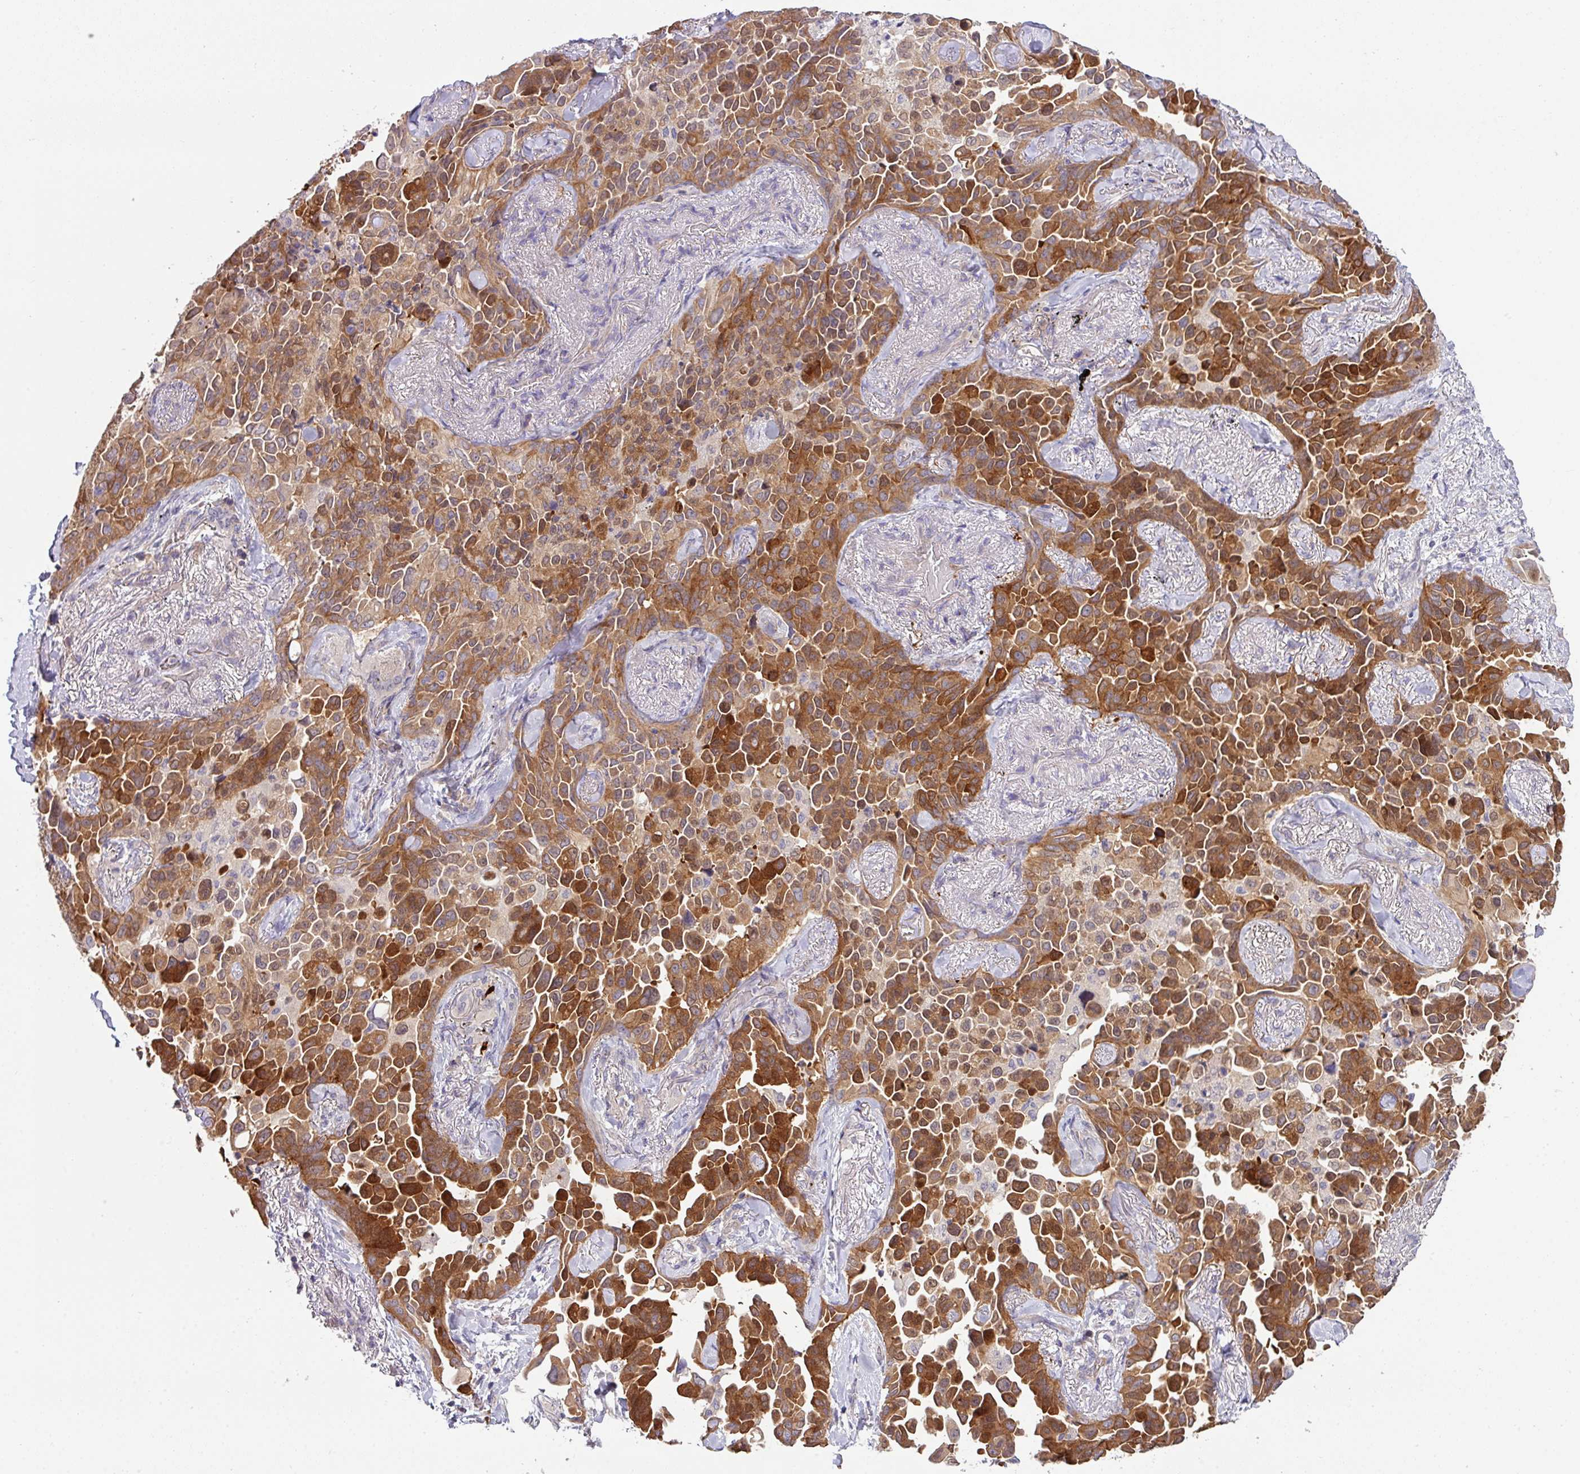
{"staining": {"intensity": "strong", "quantity": ">75%", "location": "cytoplasmic/membranous"}, "tissue": "lung cancer", "cell_type": "Tumor cells", "image_type": "cancer", "snomed": [{"axis": "morphology", "description": "Adenocarcinoma, NOS"}, {"axis": "topography", "description": "Lung"}], "caption": "Immunohistochemical staining of lung cancer exhibits high levels of strong cytoplasmic/membranous positivity in approximately >75% of tumor cells. (IHC, brightfield microscopy, high magnification).", "gene": "SLAMF6", "patient": {"sex": "female", "age": 67}}